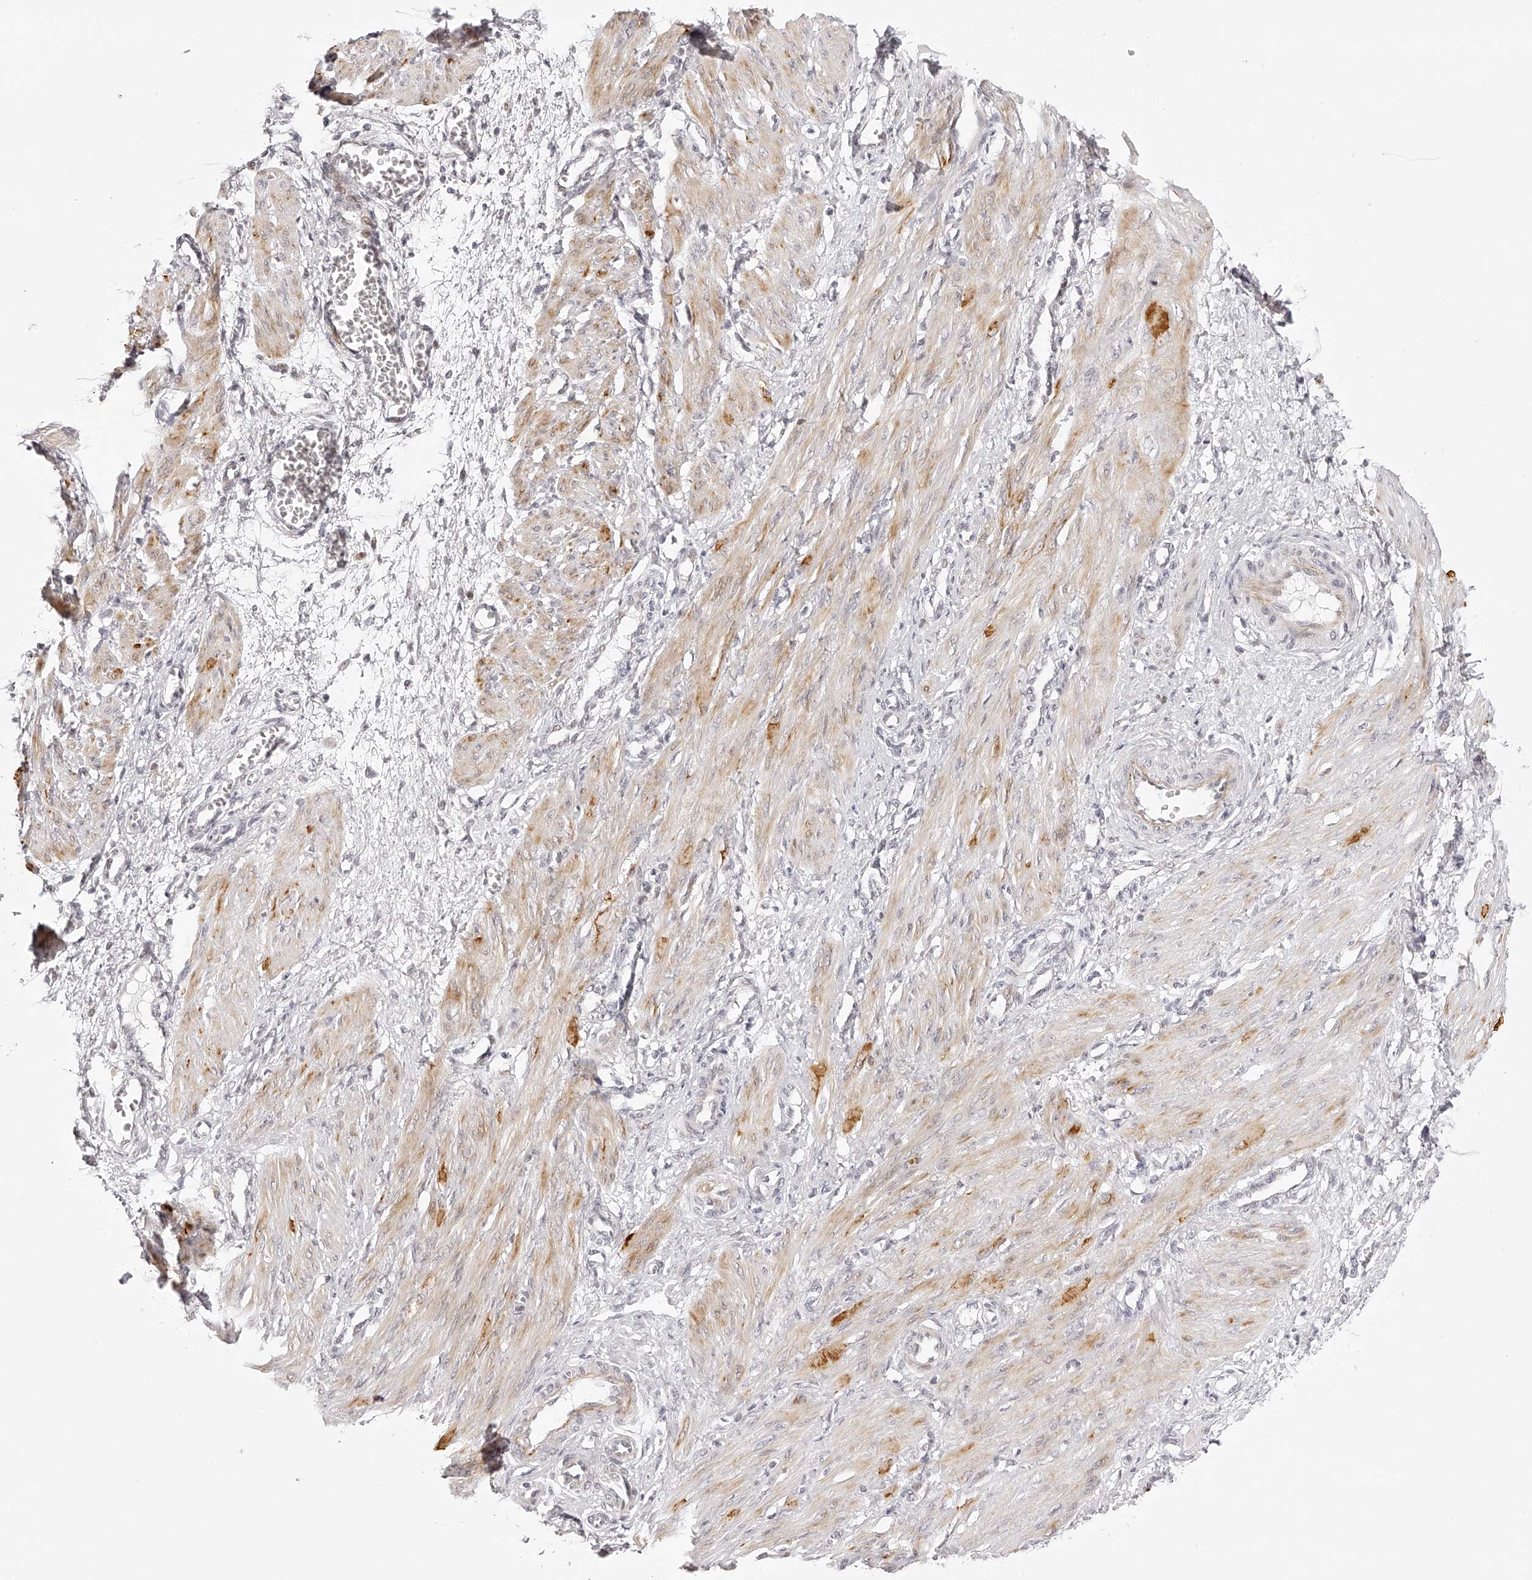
{"staining": {"intensity": "moderate", "quantity": "<25%", "location": "cytoplasmic/membranous"}, "tissue": "smooth muscle", "cell_type": "Smooth muscle cells", "image_type": "normal", "snomed": [{"axis": "morphology", "description": "Normal tissue, NOS"}, {"axis": "topography", "description": "Endometrium"}], "caption": "Approximately <25% of smooth muscle cells in normal human smooth muscle display moderate cytoplasmic/membranous protein expression as visualized by brown immunohistochemical staining.", "gene": "PLEKHG1", "patient": {"sex": "female", "age": 33}}